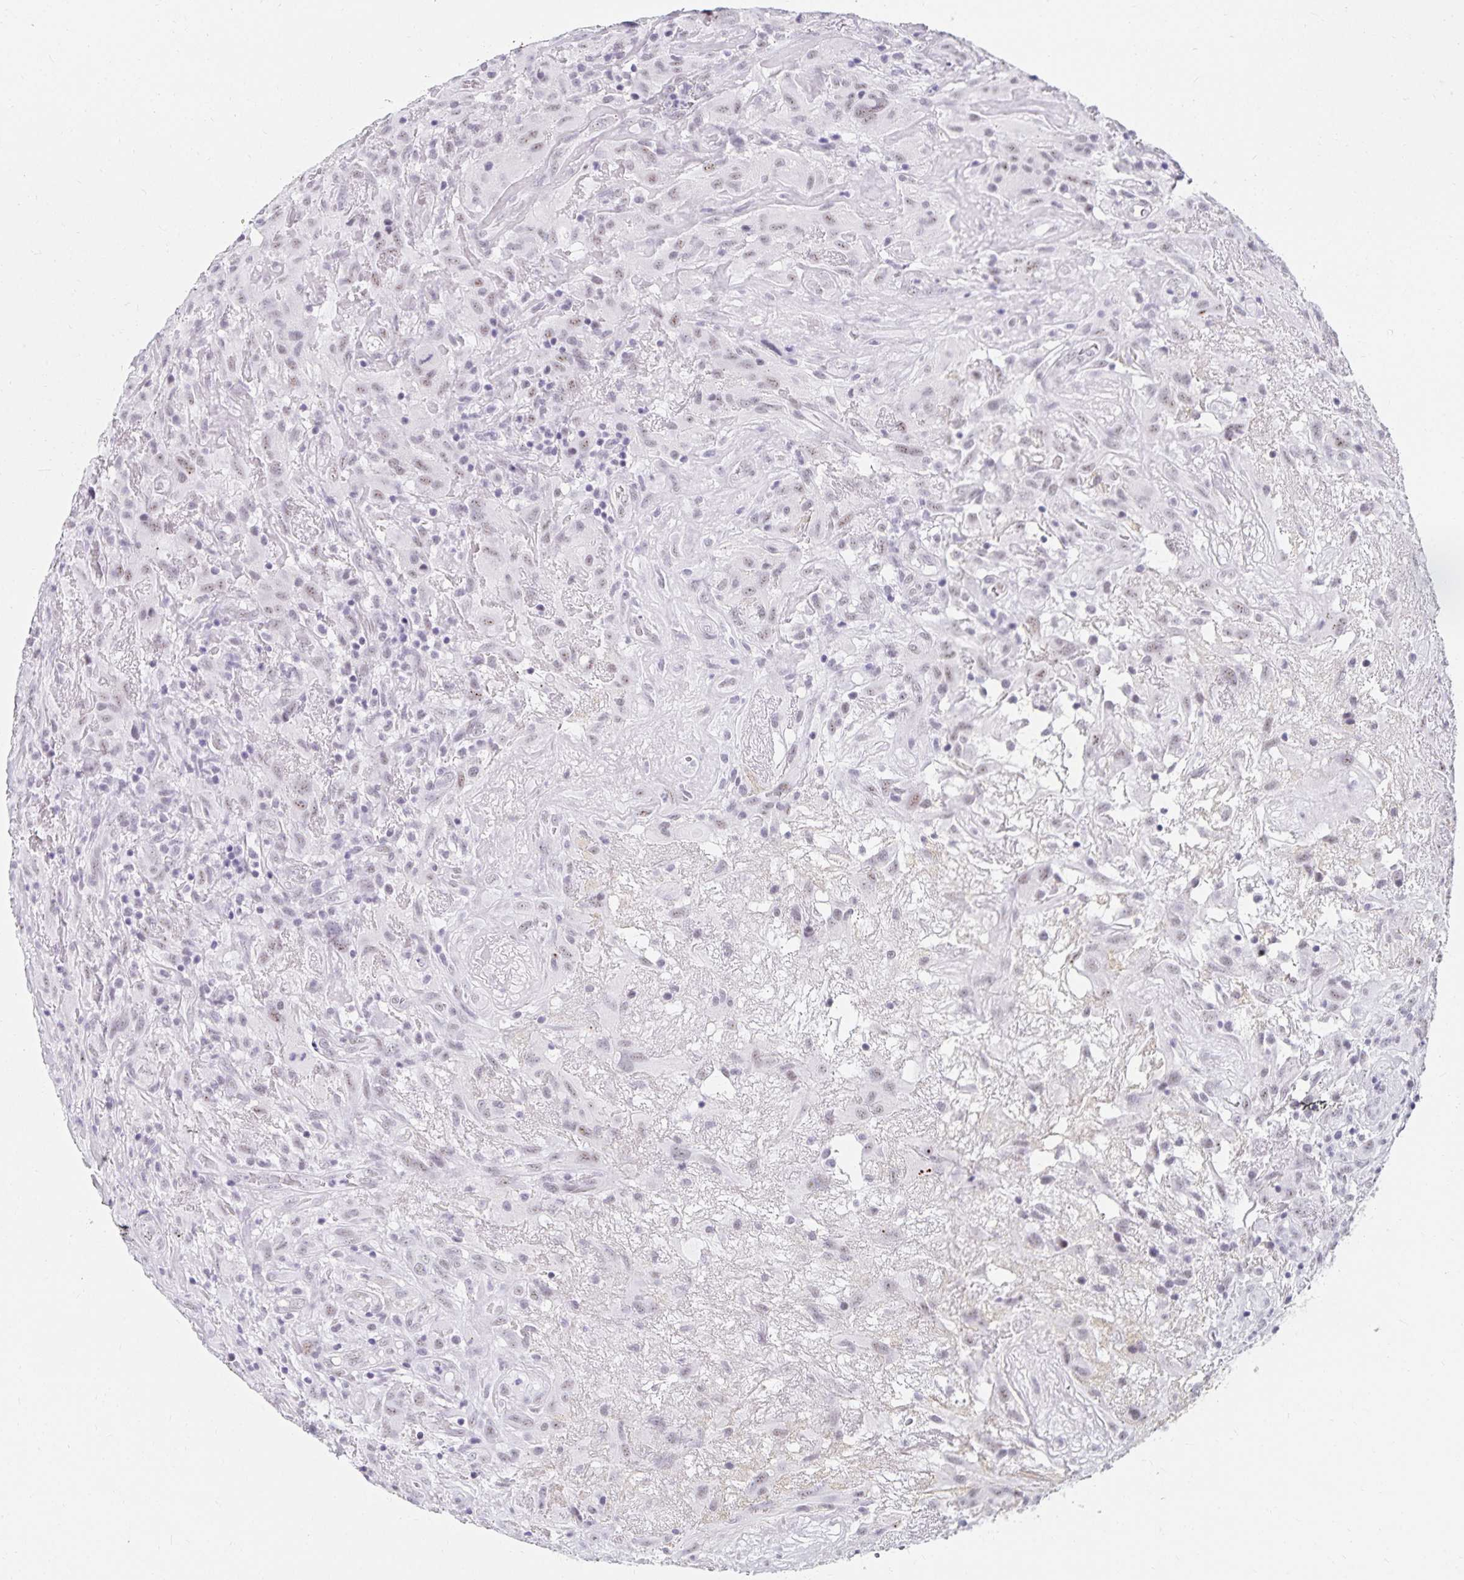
{"staining": {"intensity": "negative", "quantity": "none", "location": "none"}, "tissue": "glioma", "cell_type": "Tumor cells", "image_type": "cancer", "snomed": [{"axis": "morphology", "description": "Glioma, malignant, High grade"}, {"axis": "topography", "description": "Brain"}], "caption": "High power microscopy image of an IHC photomicrograph of malignant glioma (high-grade), revealing no significant expression in tumor cells. The staining was performed using DAB to visualize the protein expression in brown, while the nuclei were stained in blue with hematoxylin (Magnification: 20x).", "gene": "C20orf85", "patient": {"sex": "male", "age": 46}}